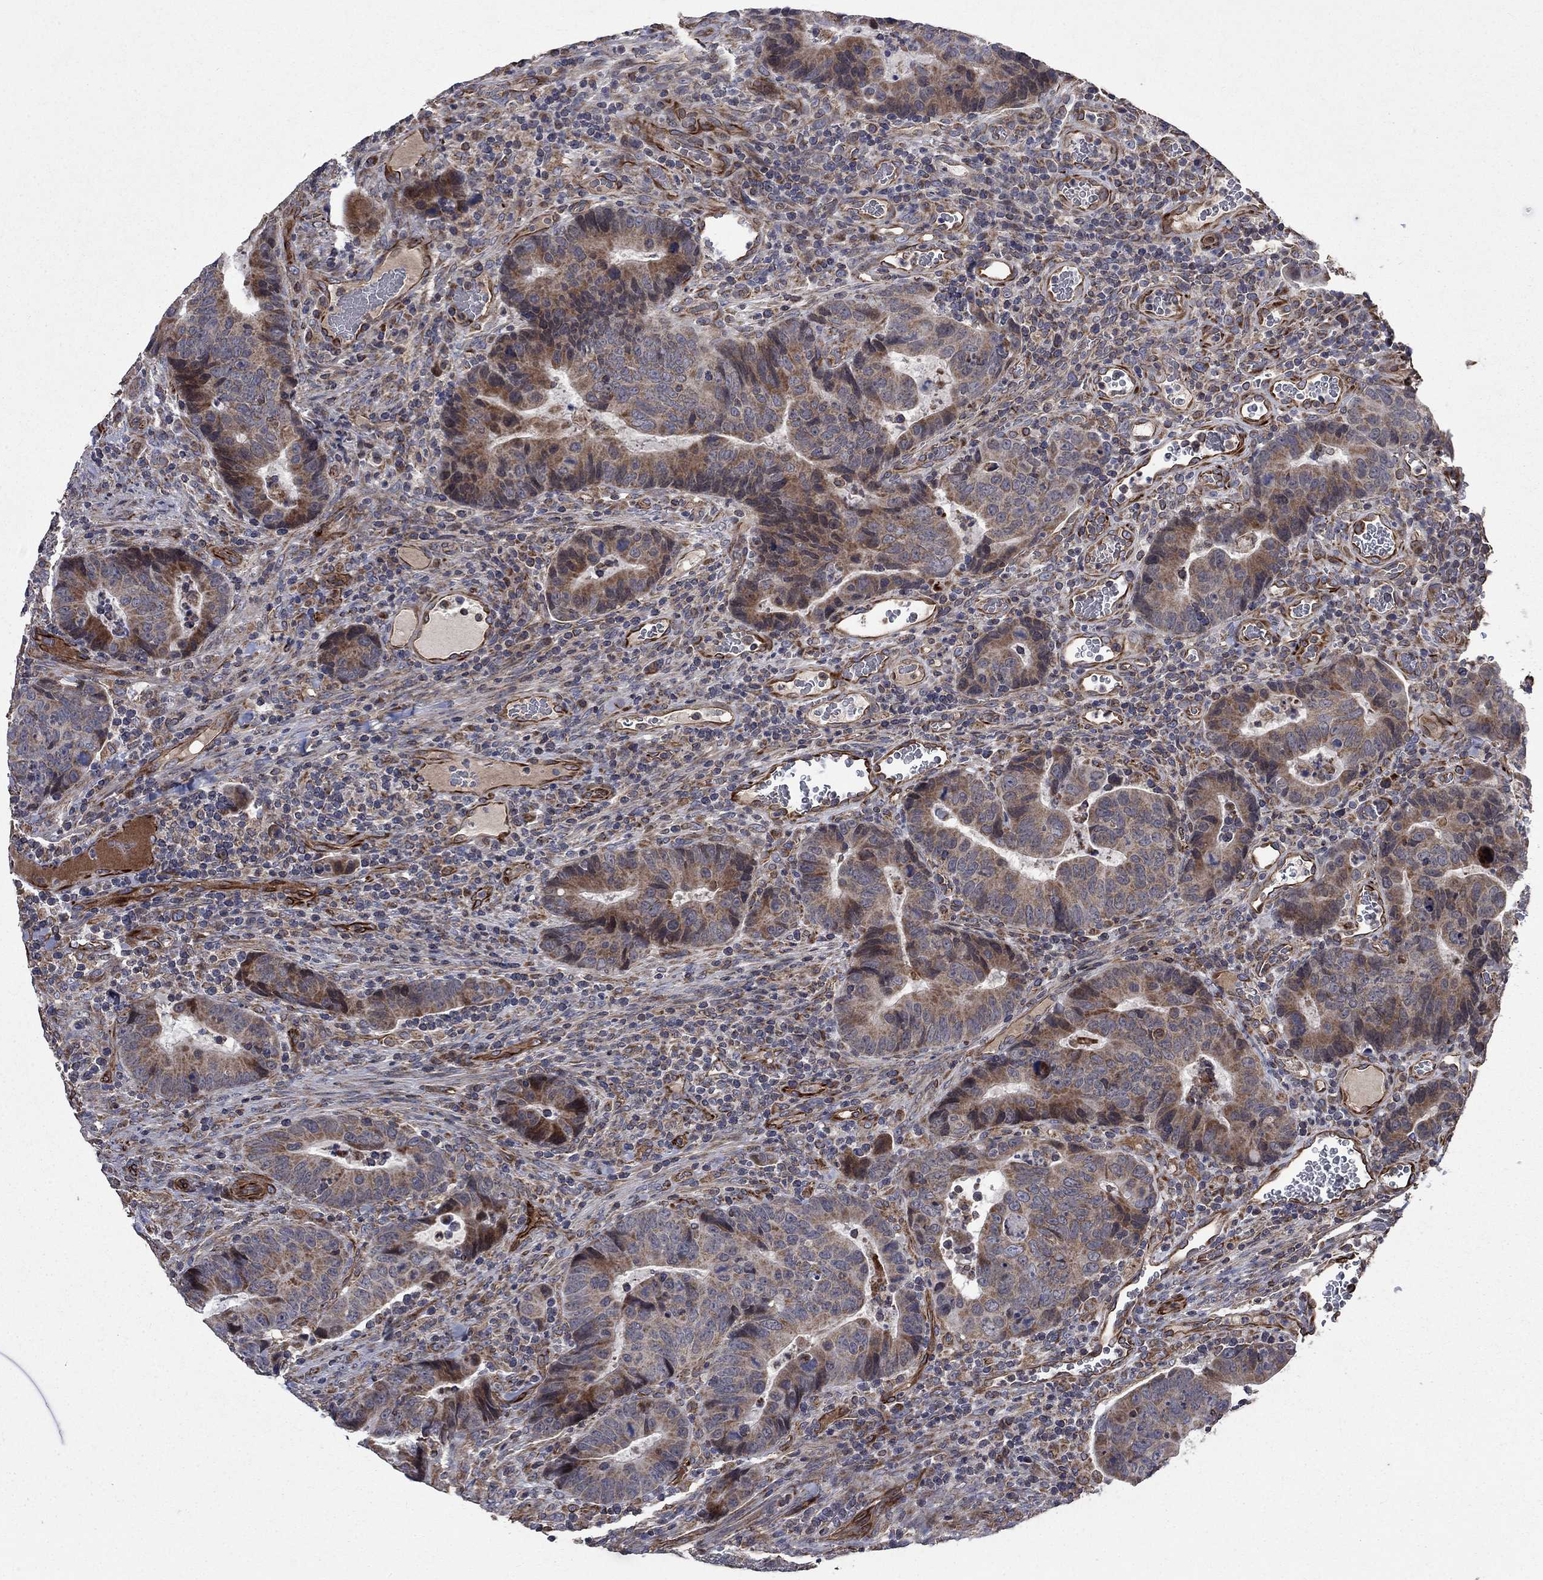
{"staining": {"intensity": "moderate", "quantity": "<25%", "location": "cytoplasmic/membranous"}, "tissue": "colorectal cancer", "cell_type": "Tumor cells", "image_type": "cancer", "snomed": [{"axis": "morphology", "description": "Adenocarcinoma, NOS"}, {"axis": "topography", "description": "Colon"}], "caption": "An immunohistochemistry (IHC) photomicrograph of tumor tissue is shown. Protein staining in brown highlights moderate cytoplasmic/membranous positivity in adenocarcinoma (colorectal) within tumor cells.", "gene": "NDUFC1", "patient": {"sex": "female", "age": 56}}